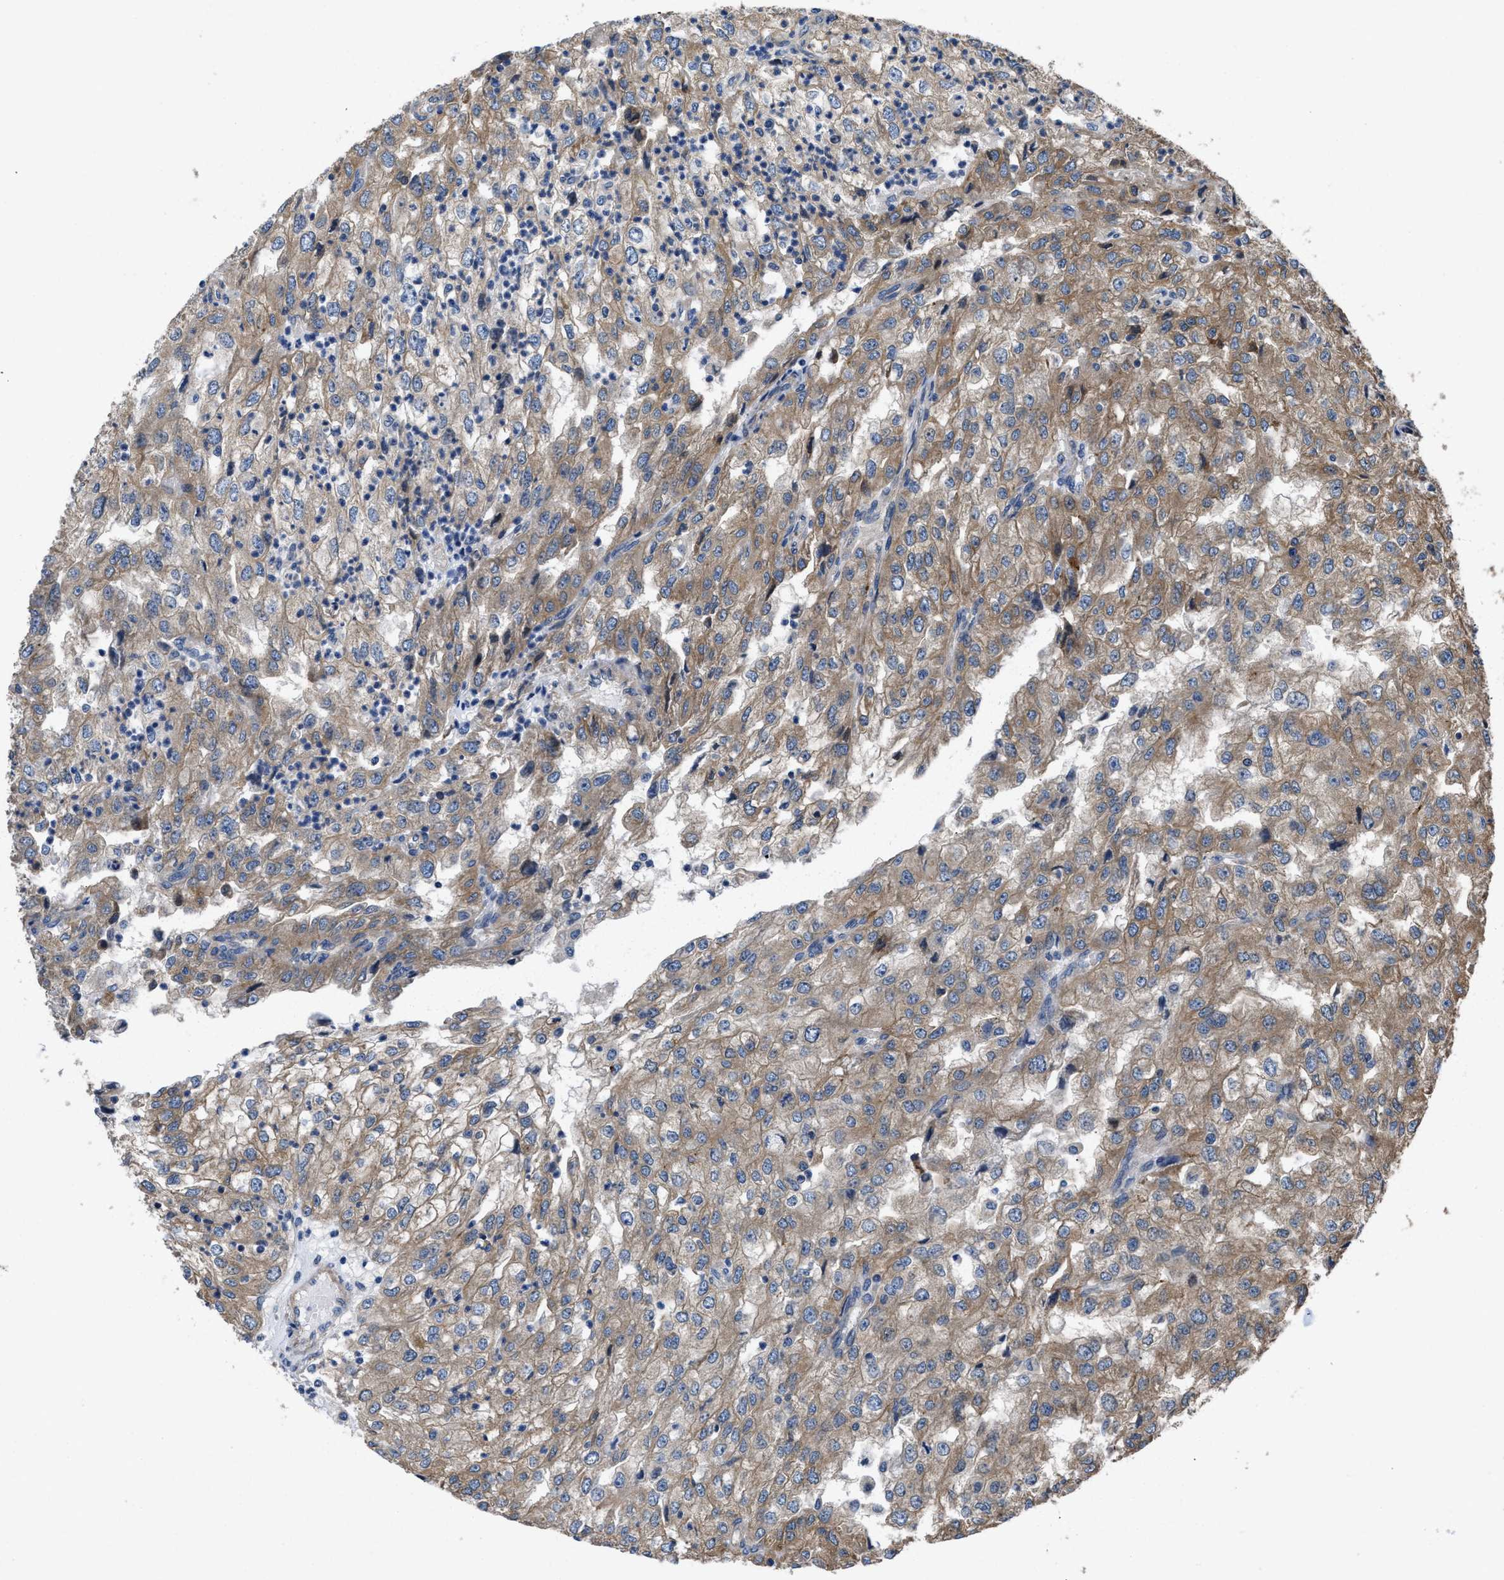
{"staining": {"intensity": "moderate", "quantity": ">75%", "location": "cytoplasmic/membranous"}, "tissue": "renal cancer", "cell_type": "Tumor cells", "image_type": "cancer", "snomed": [{"axis": "morphology", "description": "Adenocarcinoma, NOS"}, {"axis": "topography", "description": "Kidney"}], "caption": "This image displays renal adenocarcinoma stained with immunohistochemistry (IHC) to label a protein in brown. The cytoplasmic/membranous of tumor cells show moderate positivity for the protein. Nuclei are counter-stained blue.", "gene": "CEP128", "patient": {"sex": "female", "age": 54}}